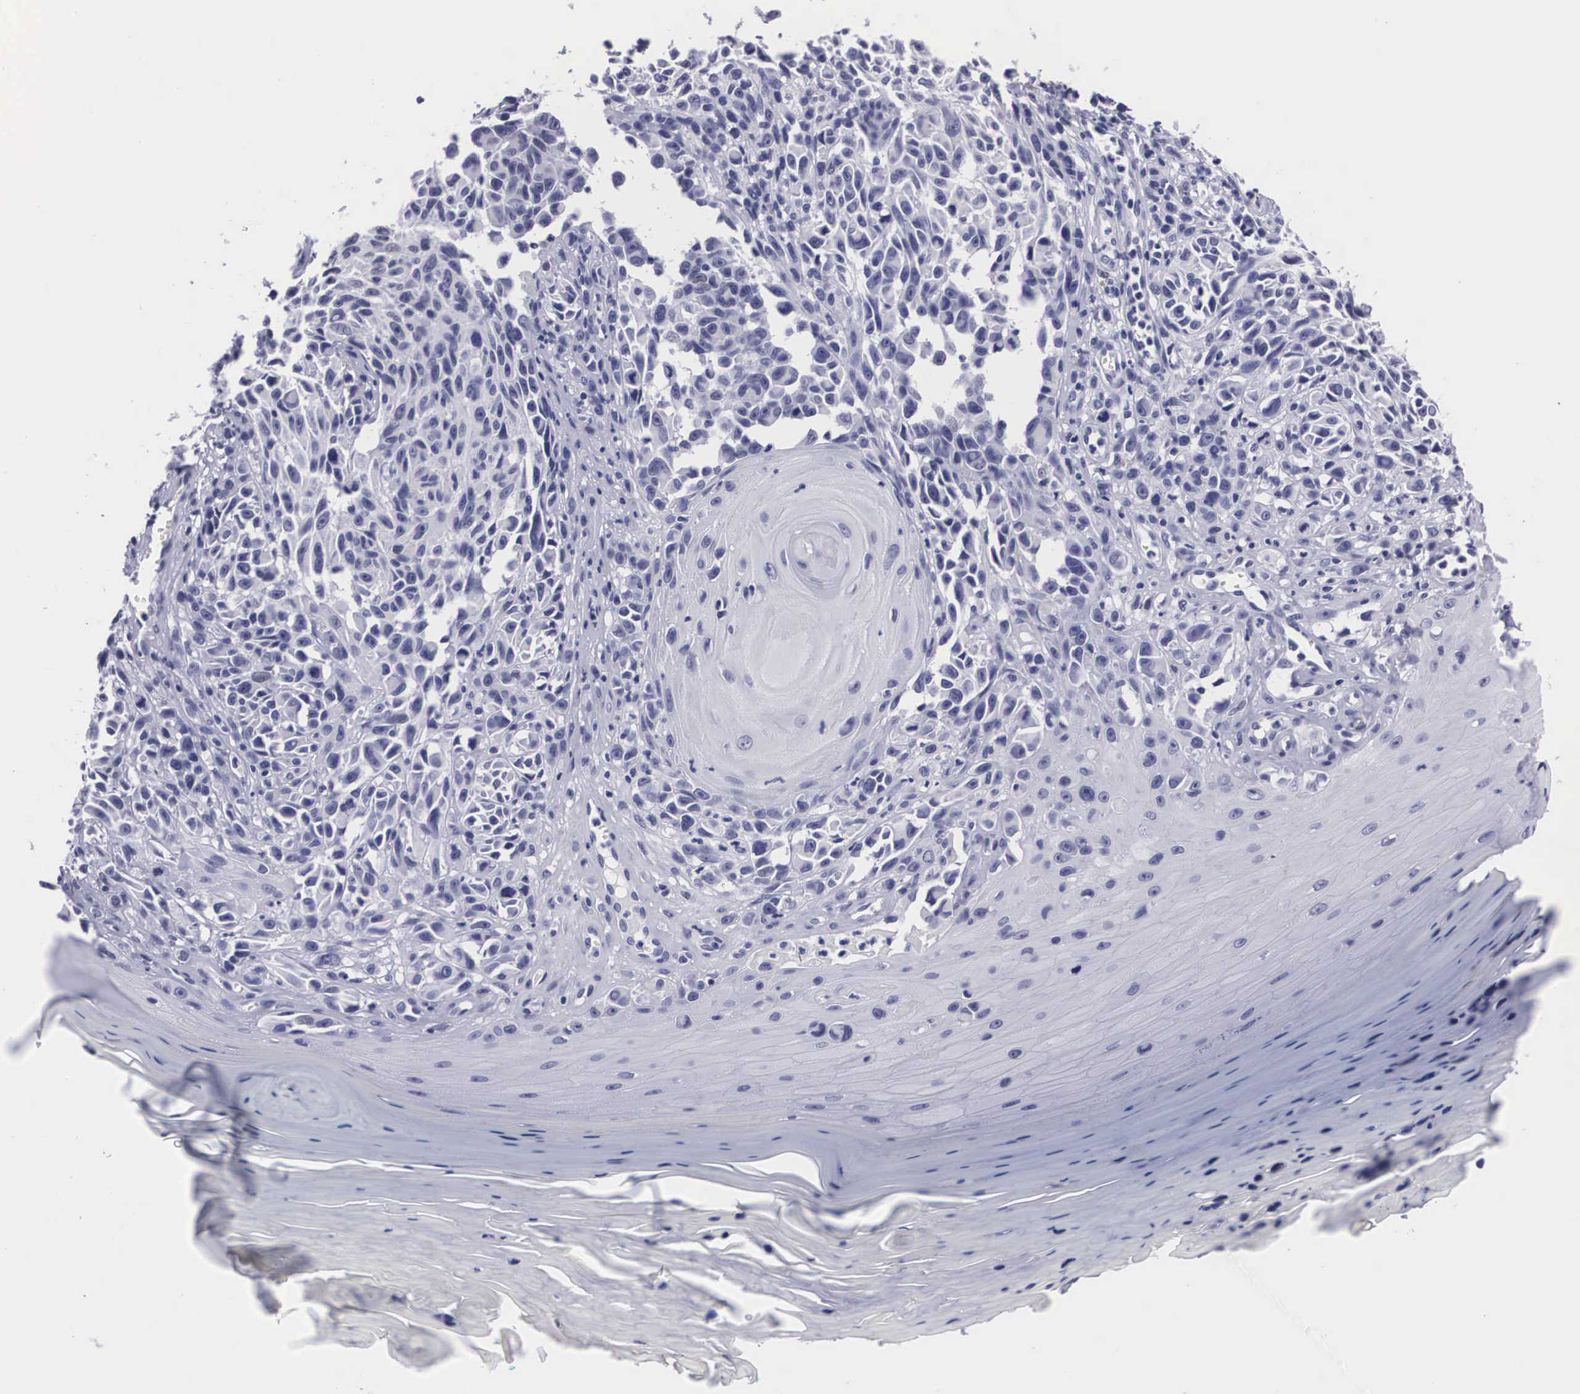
{"staining": {"intensity": "negative", "quantity": "none", "location": "none"}, "tissue": "melanoma", "cell_type": "Tumor cells", "image_type": "cancer", "snomed": [{"axis": "morphology", "description": "Malignant melanoma, NOS"}, {"axis": "topography", "description": "Skin"}], "caption": "Tumor cells are negative for protein expression in human malignant melanoma.", "gene": "C22orf31", "patient": {"sex": "female", "age": 82}}